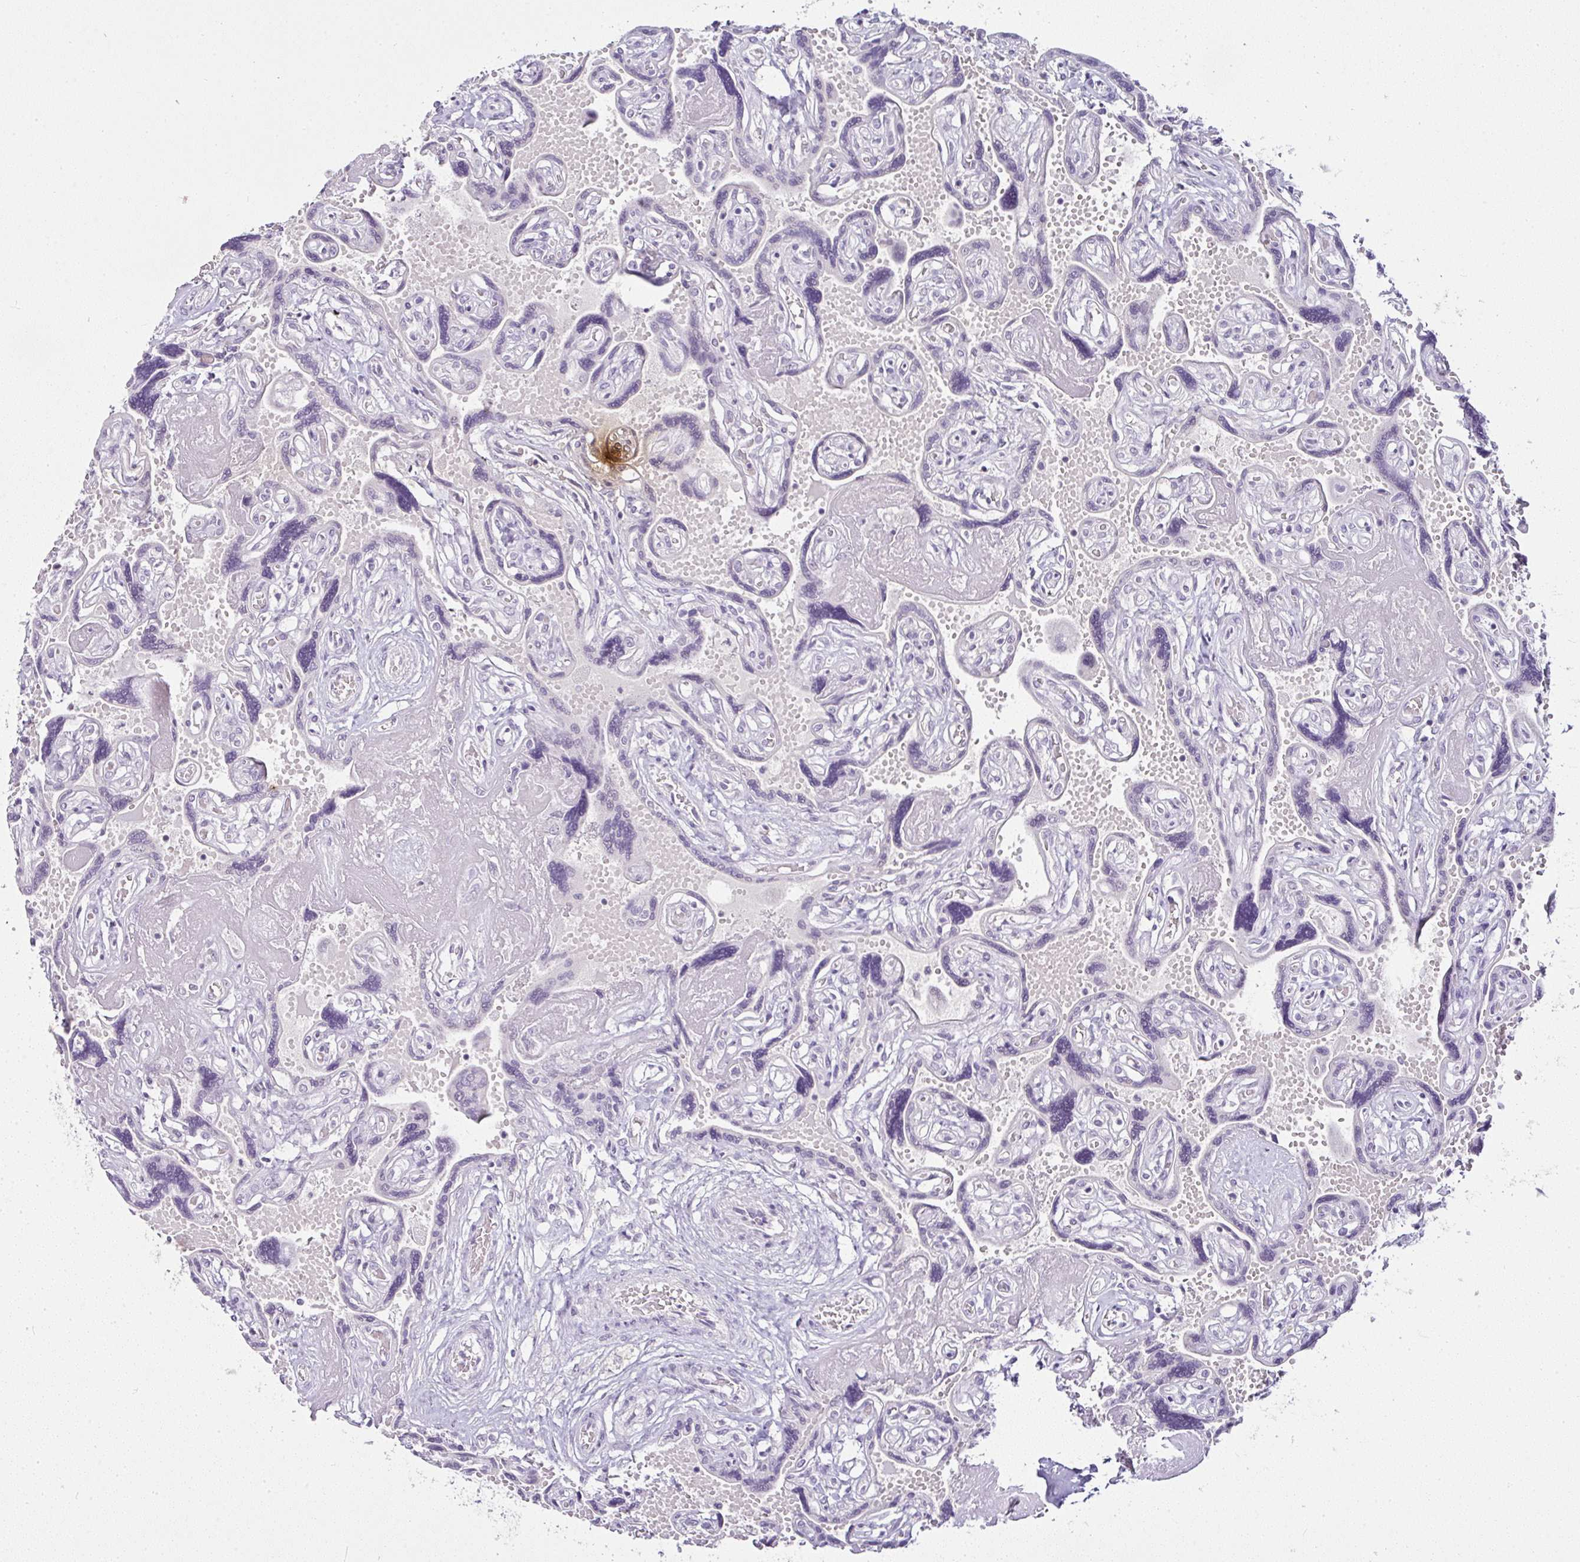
{"staining": {"intensity": "negative", "quantity": "none", "location": "none"}, "tissue": "placenta", "cell_type": "Trophoblastic cells", "image_type": "normal", "snomed": [{"axis": "morphology", "description": "Normal tissue, NOS"}, {"axis": "topography", "description": "Placenta"}], "caption": "Immunohistochemistry (IHC) of benign placenta reveals no staining in trophoblastic cells.", "gene": "SERPINB3", "patient": {"sex": "female", "age": 32}}